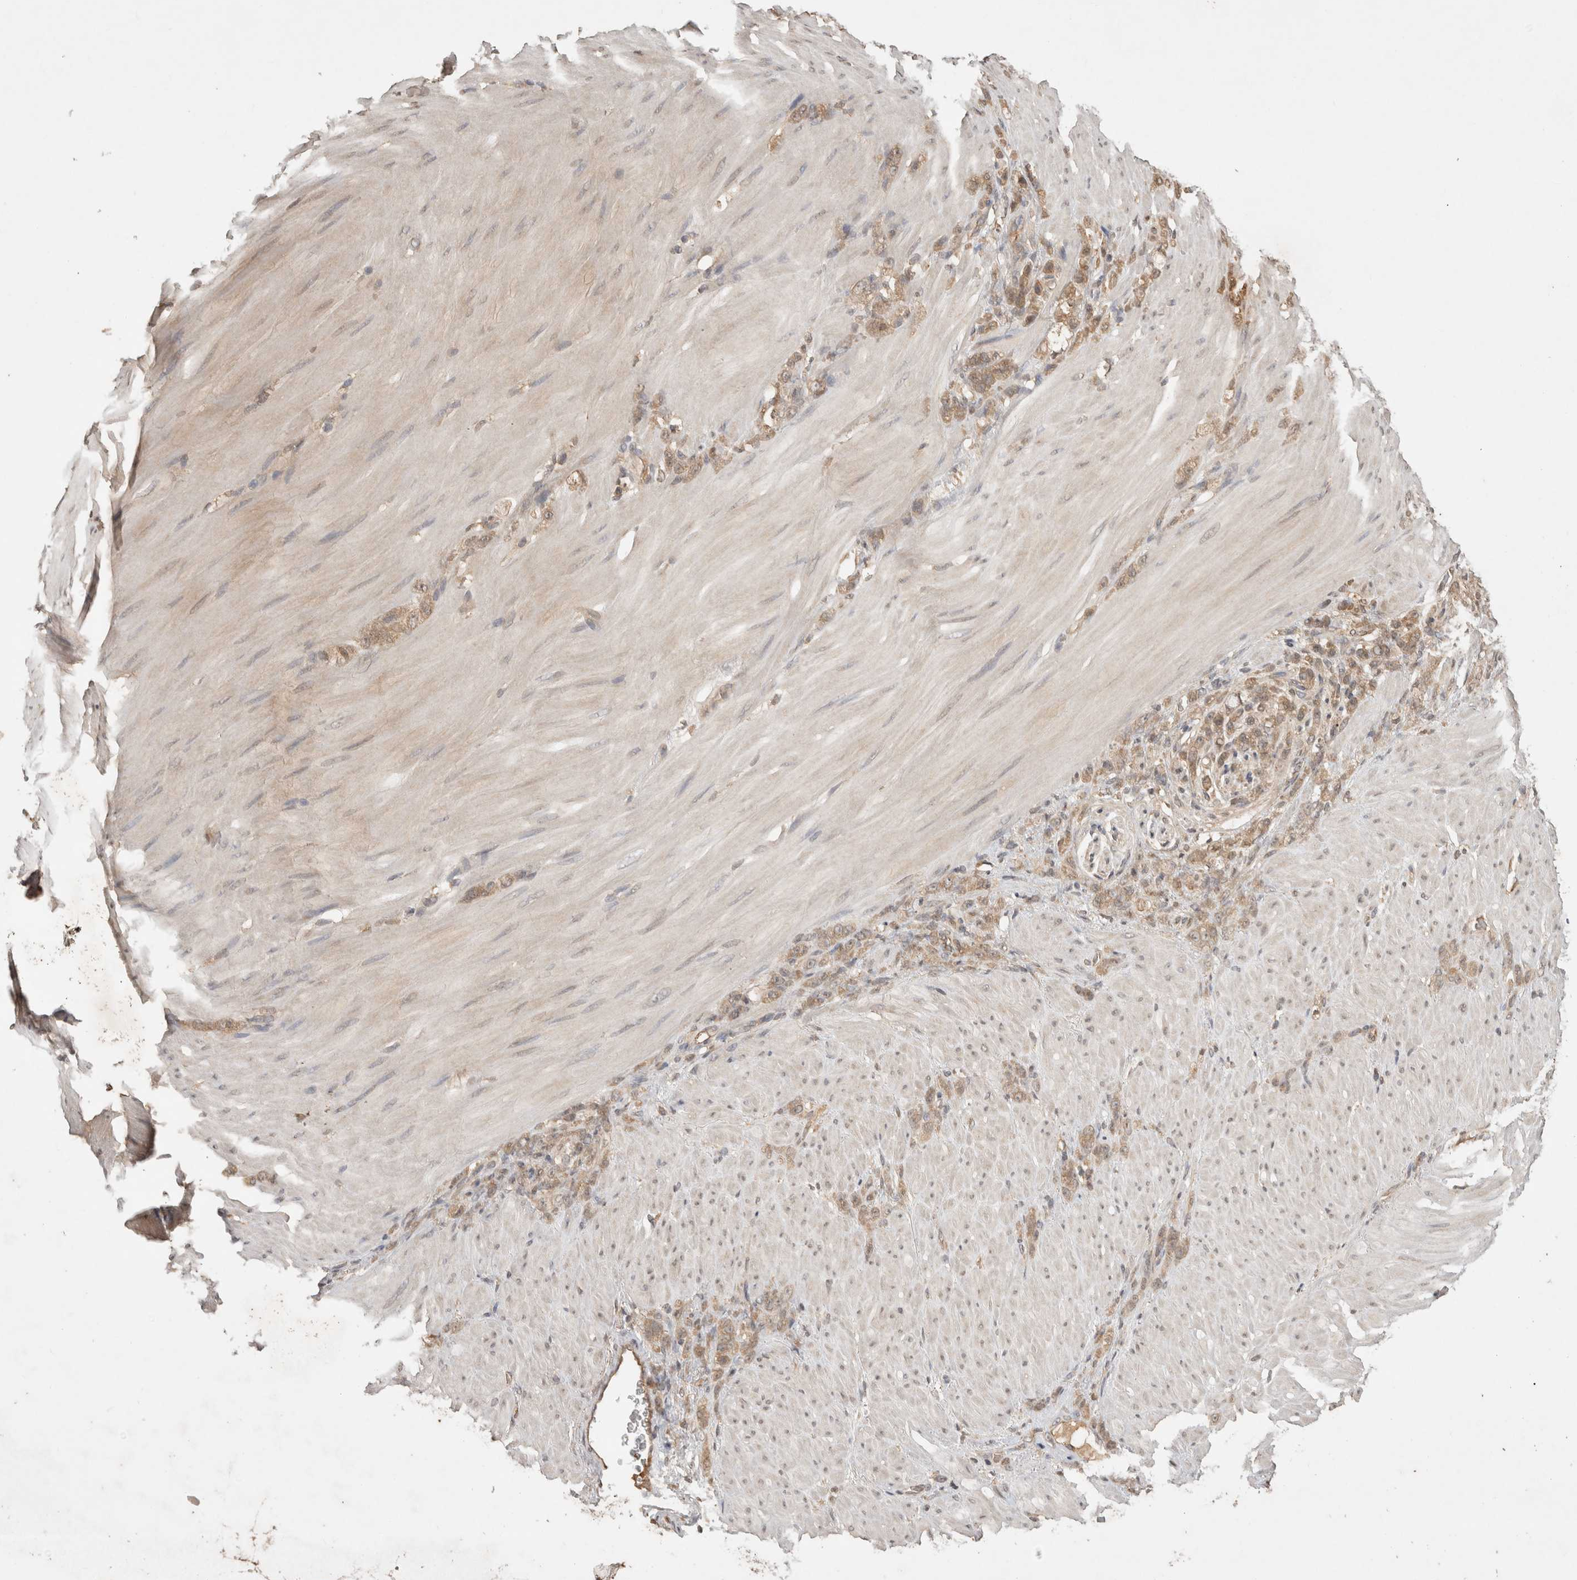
{"staining": {"intensity": "moderate", "quantity": ">75%", "location": "cytoplasmic/membranous"}, "tissue": "stomach cancer", "cell_type": "Tumor cells", "image_type": "cancer", "snomed": [{"axis": "morphology", "description": "Normal tissue, NOS"}, {"axis": "morphology", "description": "Adenocarcinoma, NOS"}, {"axis": "topography", "description": "Stomach"}], "caption": "Stomach cancer (adenocarcinoma) tissue demonstrates moderate cytoplasmic/membranous staining in approximately >75% of tumor cells, visualized by immunohistochemistry.", "gene": "PRMT3", "patient": {"sex": "male", "age": 82}}